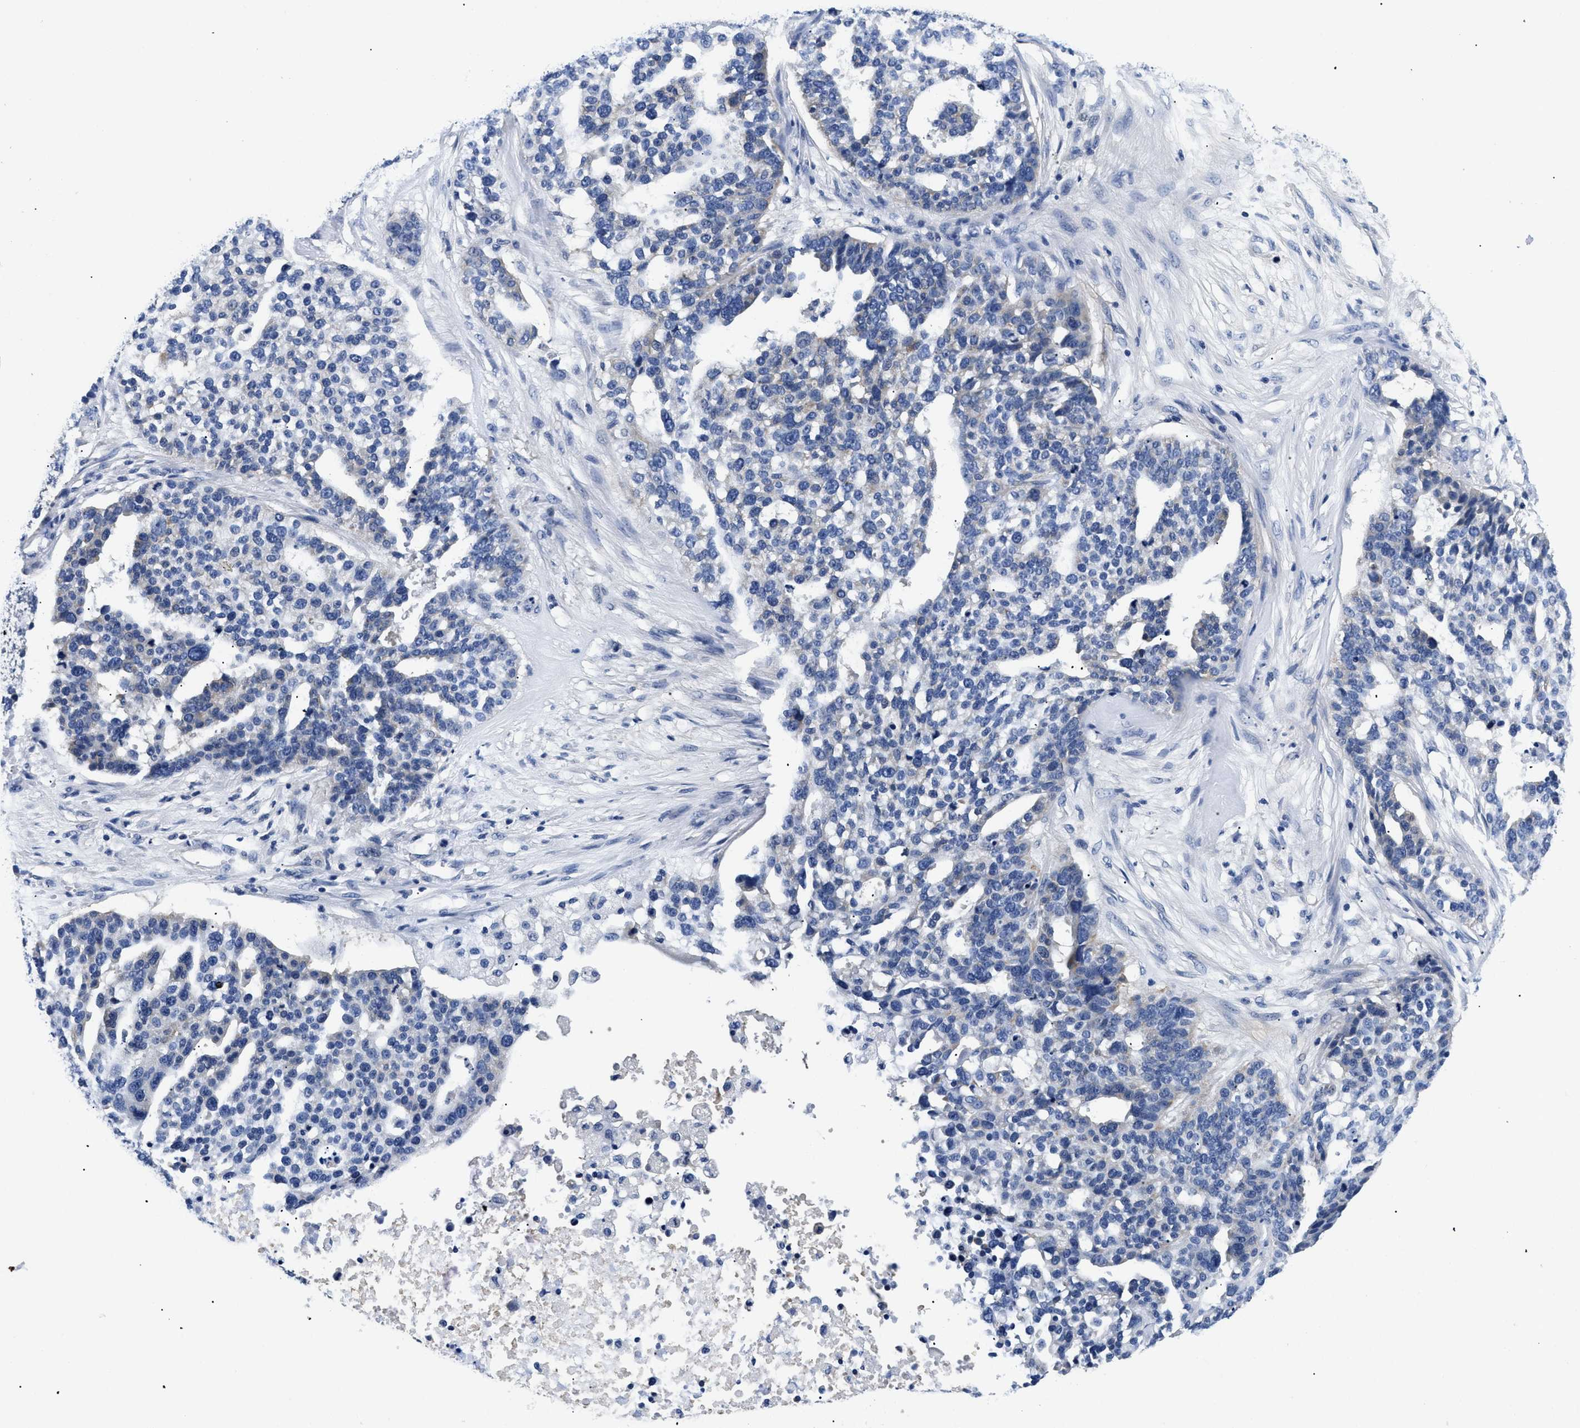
{"staining": {"intensity": "negative", "quantity": "none", "location": "none"}, "tissue": "ovarian cancer", "cell_type": "Tumor cells", "image_type": "cancer", "snomed": [{"axis": "morphology", "description": "Cystadenocarcinoma, serous, NOS"}, {"axis": "topography", "description": "Ovary"}], "caption": "Protein analysis of serous cystadenocarcinoma (ovarian) demonstrates no significant staining in tumor cells.", "gene": "MEA1", "patient": {"sex": "female", "age": 59}}